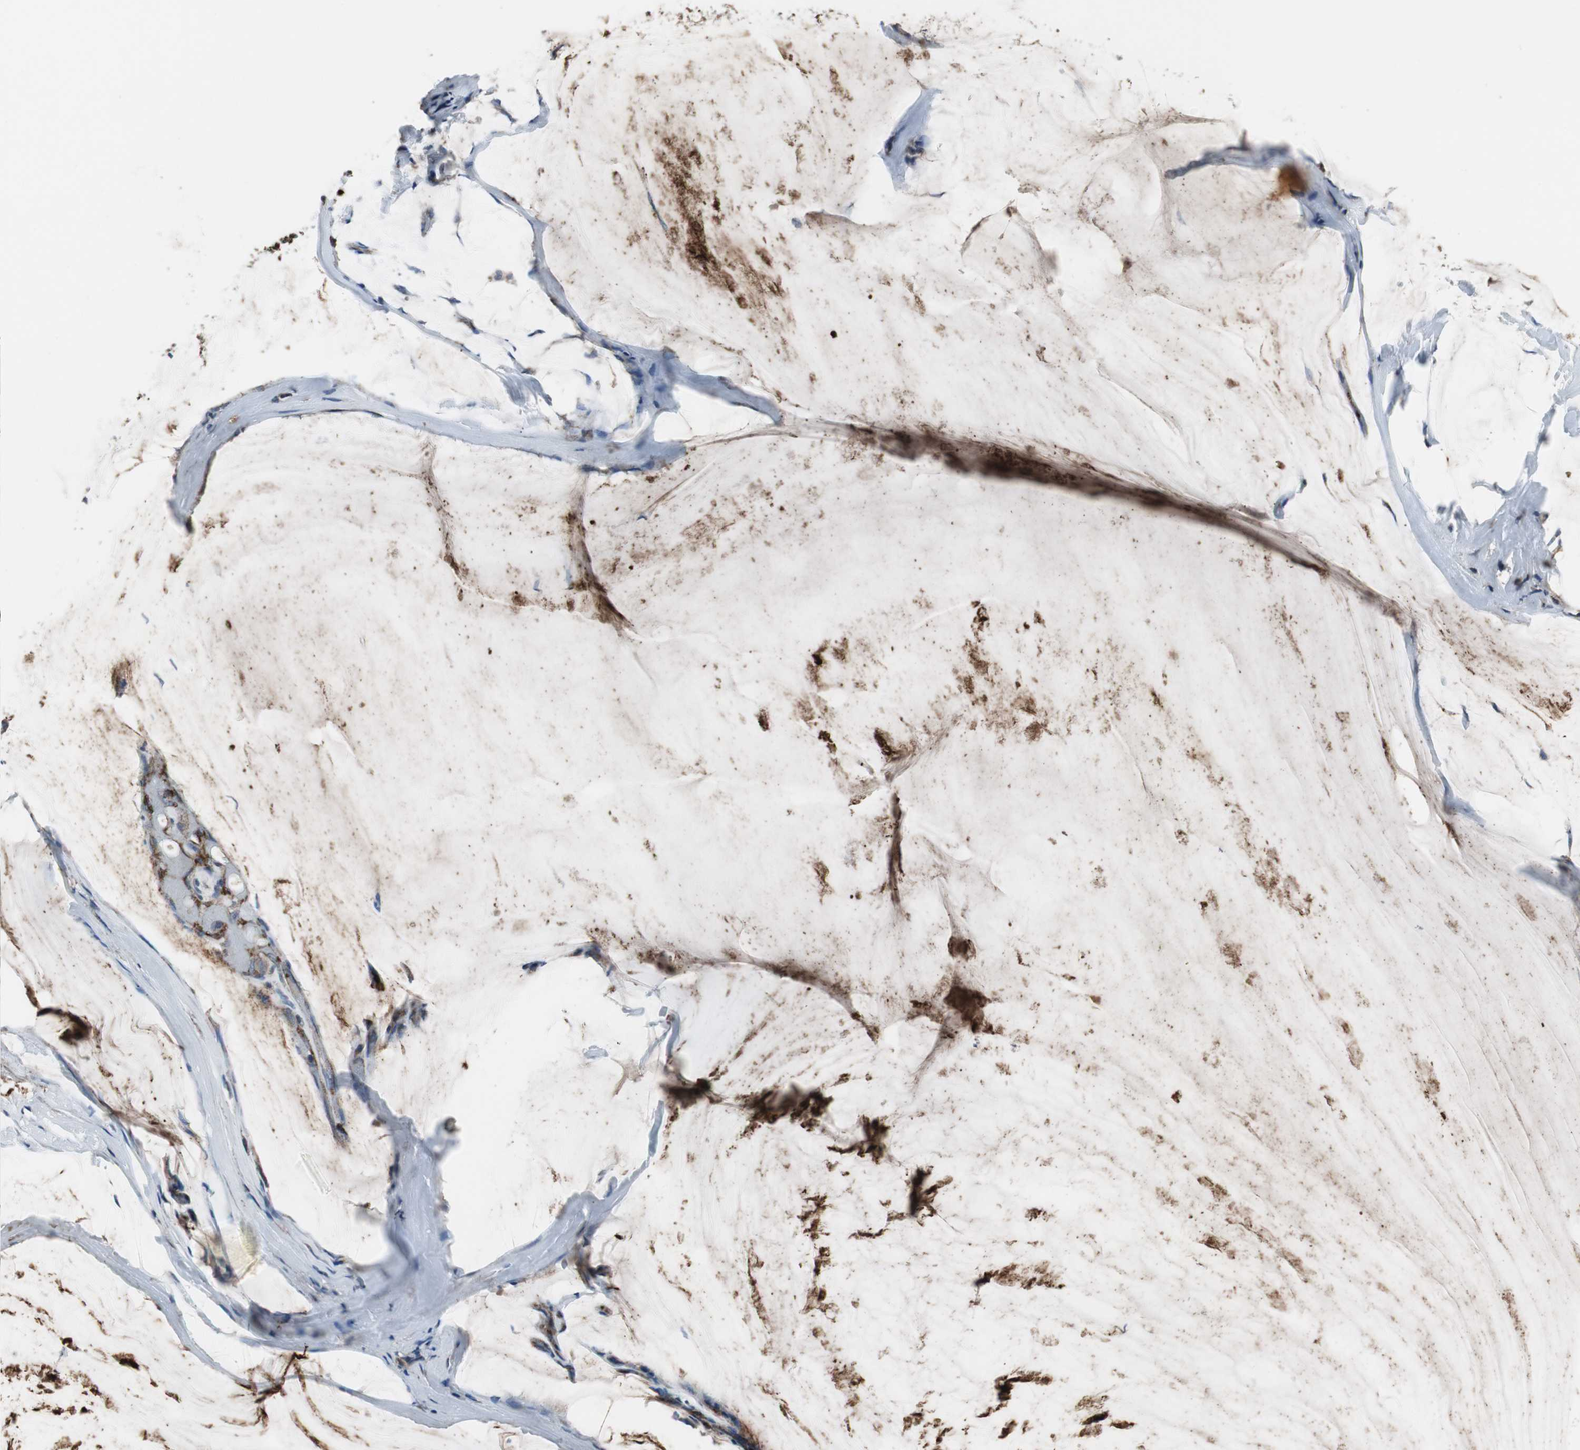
{"staining": {"intensity": "strong", "quantity": ">75%", "location": "cytoplasmic/membranous"}, "tissue": "ovarian cancer", "cell_type": "Tumor cells", "image_type": "cancer", "snomed": [{"axis": "morphology", "description": "Cystadenocarcinoma, mucinous, NOS"}, {"axis": "topography", "description": "Ovary"}], "caption": "Immunohistochemistry (IHC) histopathology image of neoplastic tissue: ovarian cancer stained using immunohistochemistry (IHC) displays high levels of strong protein expression localized specifically in the cytoplasmic/membranous of tumor cells, appearing as a cytoplasmic/membranous brown color.", "gene": "F11R", "patient": {"sex": "female", "age": 39}}